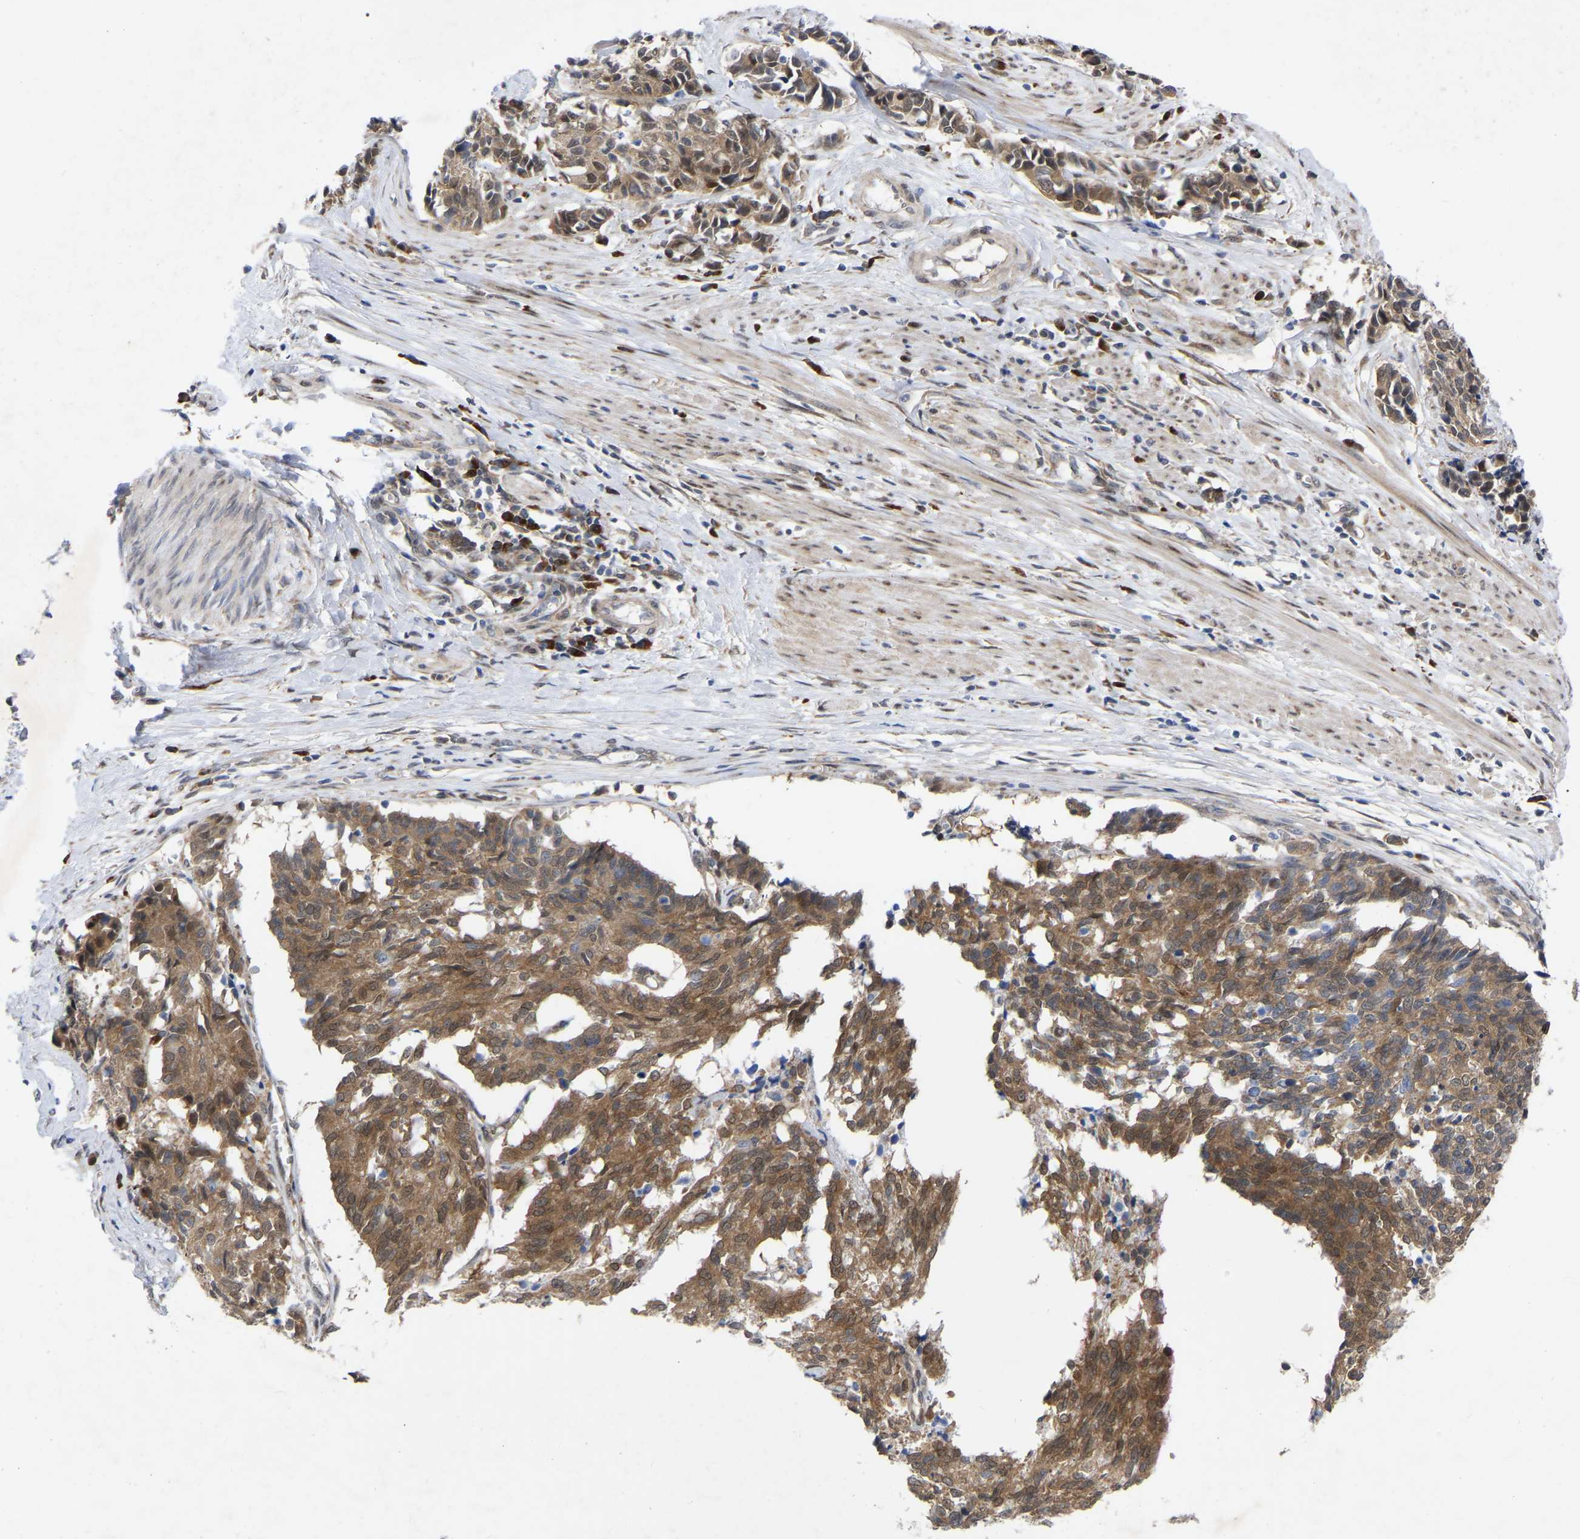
{"staining": {"intensity": "moderate", "quantity": ">75%", "location": "cytoplasmic/membranous,nuclear"}, "tissue": "cervical cancer", "cell_type": "Tumor cells", "image_type": "cancer", "snomed": [{"axis": "morphology", "description": "Squamous cell carcinoma, NOS"}, {"axis": "topography", "description": "Cervix"}], "caption": "Protein staining exhibits moderate cytoplasmic/membranous and nuclear staining in approximately >75% of tumor cells in cervical cancer. The staining was performed using DAB (3,3'-diaminobenzidine), with brown indicating positive protein expression. Nuclei are stained blue with hematoxylin.", "gene": "UBE4B", "patient": {"sex": "female", "age": 35}}